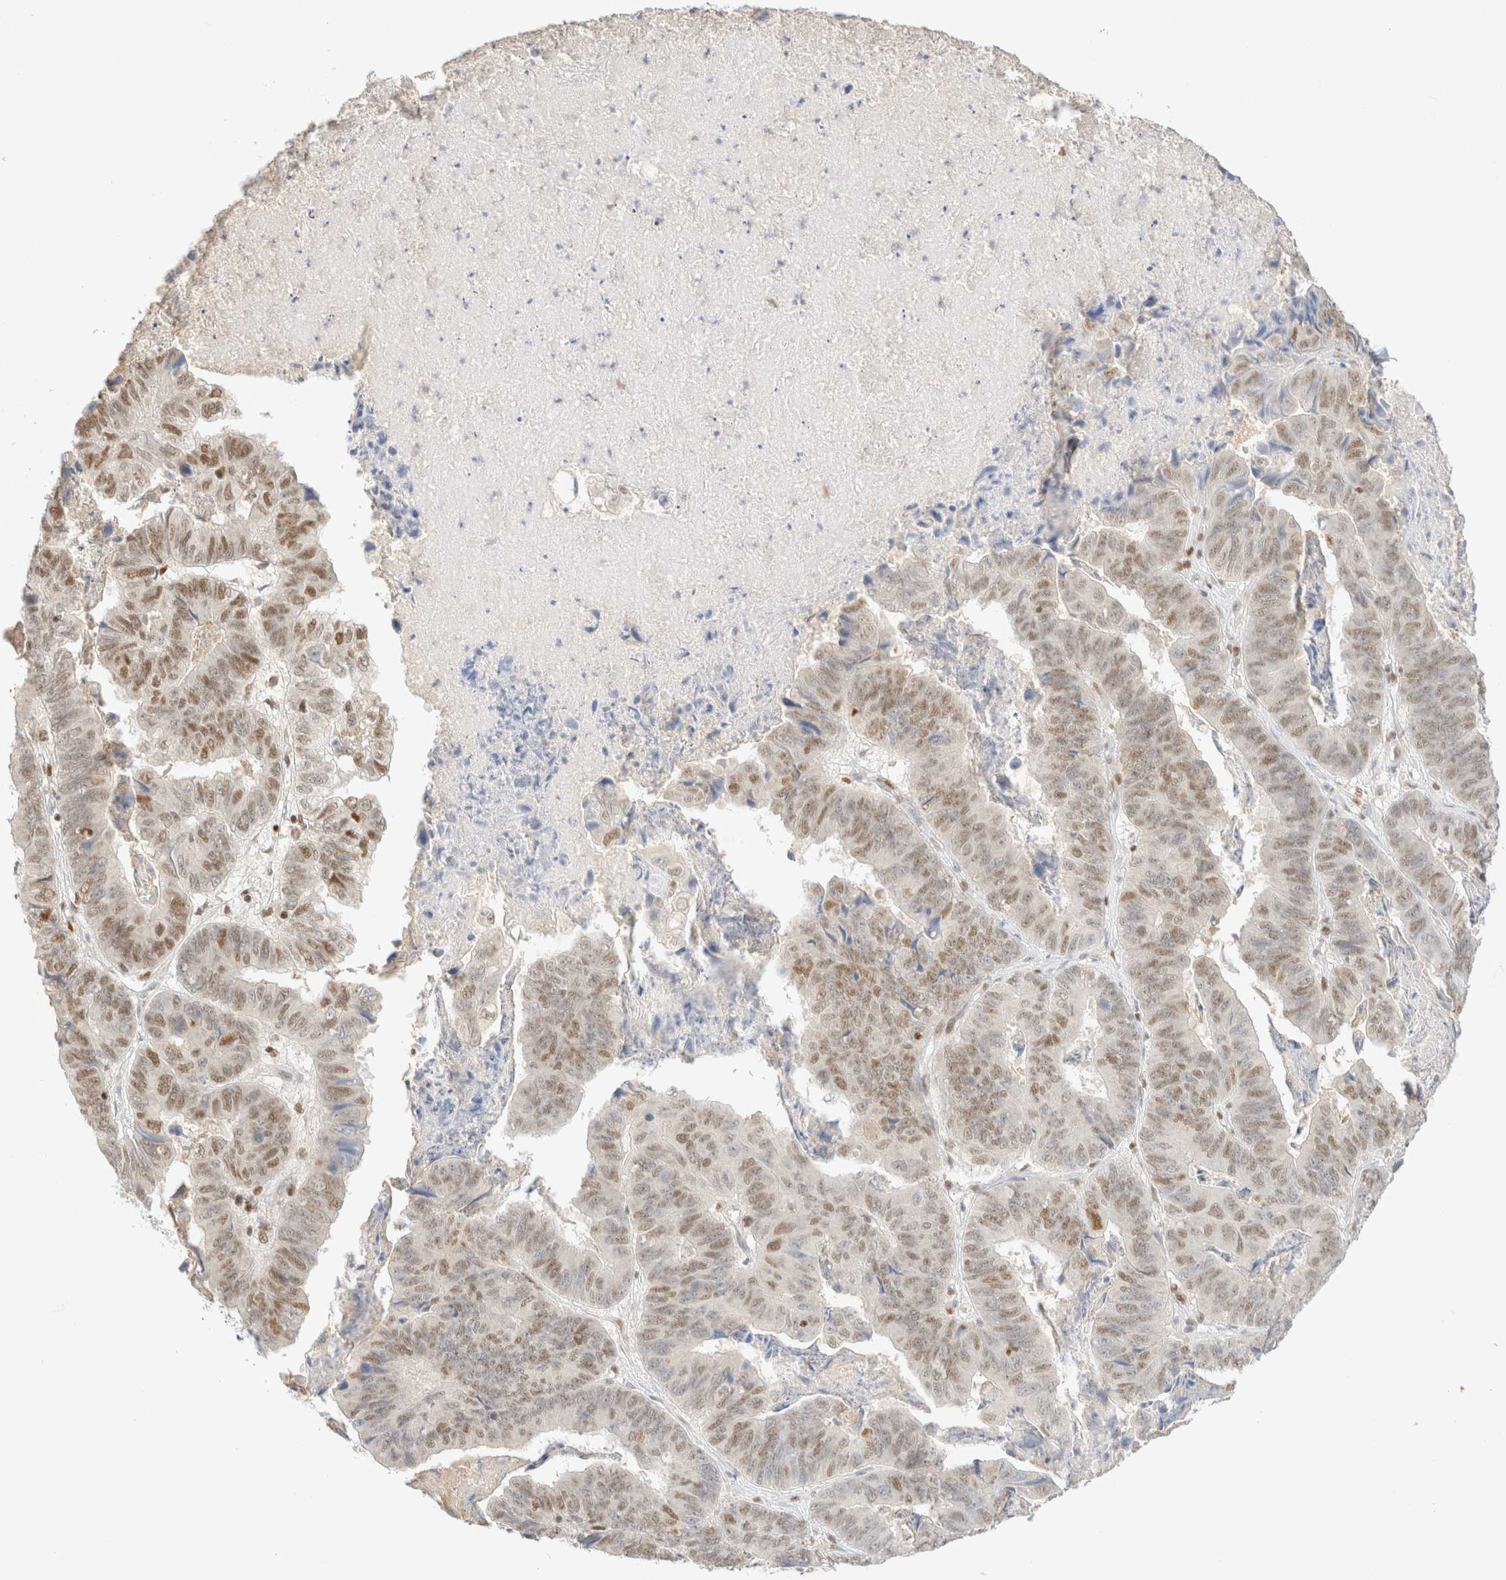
{"staining": {"intensity": "weak", "quantity": "25%-75%", "location": "nuclear"}, "tissue": "stomach cancer", "cell_type": "Tumor cells", "image_type": "cancer", "snomed": [{"axis": "morphology", "description": "Adenocarcinoma, NOS"}, {"axis": "topography", "description": "Stomach, lower"}], "caption": "IHC of stomach cancer shows low levels of weak nuclear staining in about 25%-75% of tumor cells.", "gene": "DDB2", "patient": {"sex": "male", "age": 77}}